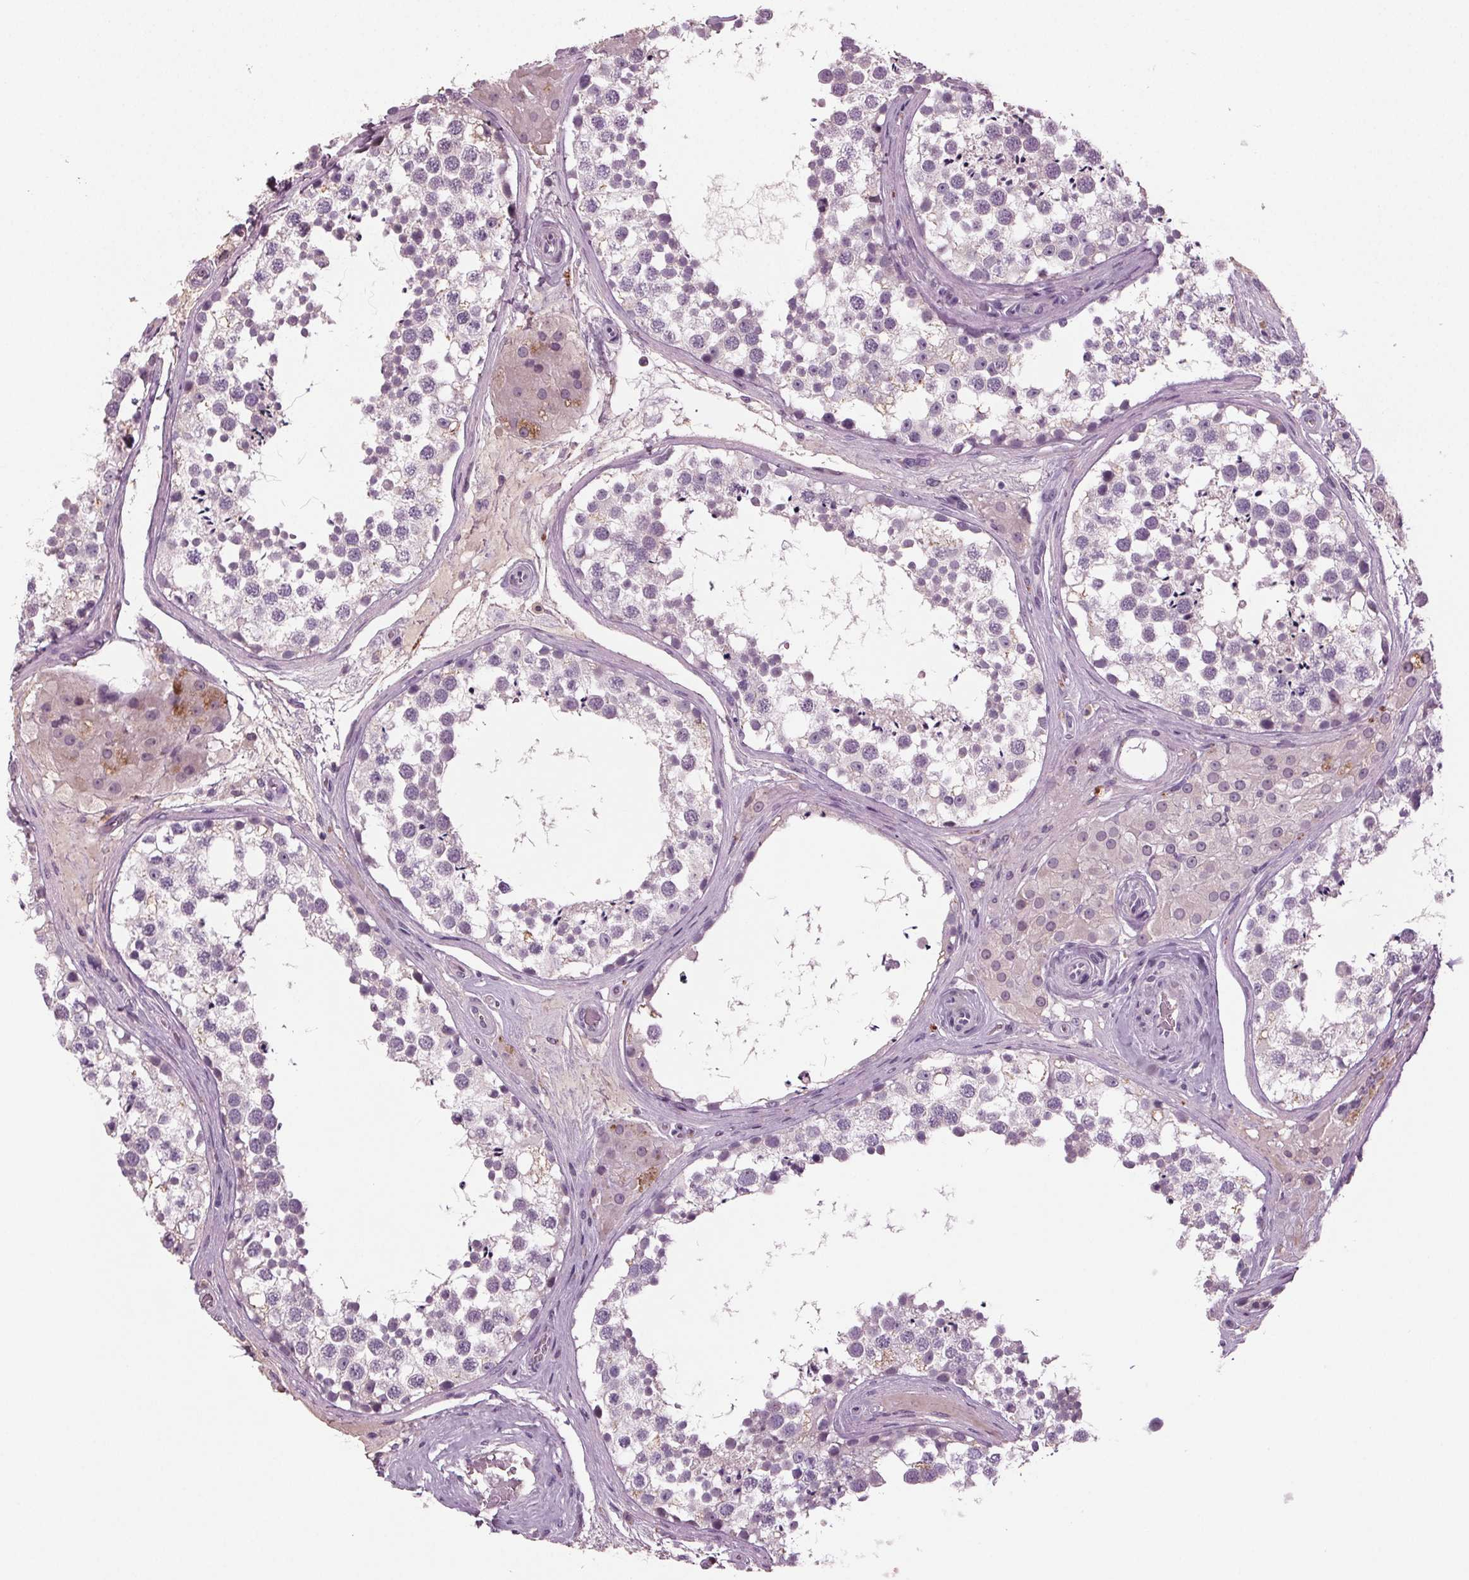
{"staining": {"intensity": "negative", "quantity": "none", "location": "none"}, "tissue": "testis", "cell_type": "Cells in seminiferous ducts", "image_type": "normal", "snomed": [{"axis": "morphology", "description": "Normal tissue, NOS"}, {"axis": "morphology", "description": "Seminoma, NOS"}, {"axis": "topography", "description": "Testis"}], "caption": "High magnification brightfield microscopy of normal testis stained with DAB (3,3'-diaminobenzidine) (brown) and counterstained with hematoxylin (blue): cells in seminiferous ducts show no significant expression.", "gene": "BHLHE22", "patient": {"sex": "male", "age": 65}}